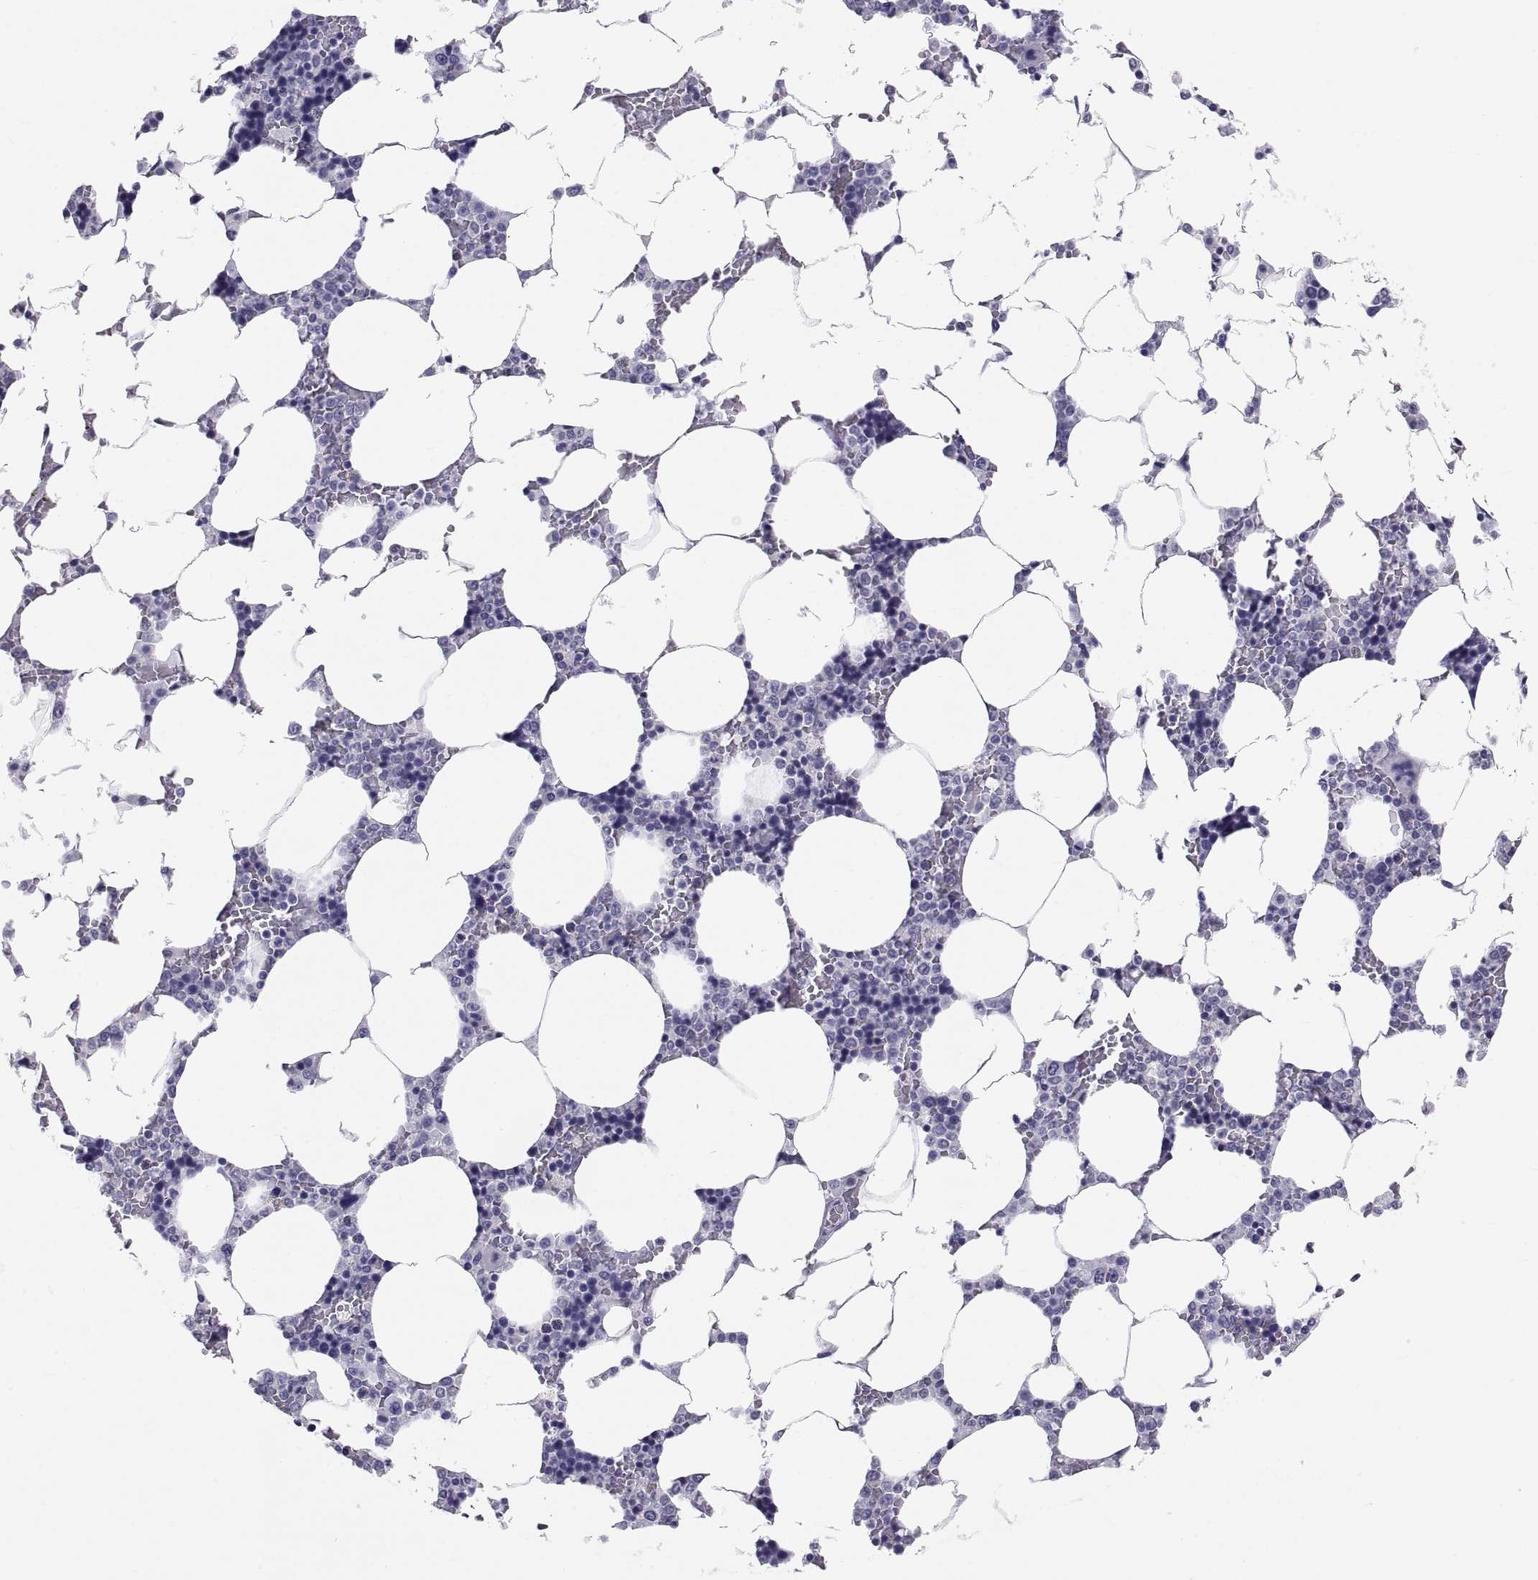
{"staining": {"intensity": "negative", "quantity": "none", "location": "none"}, "tissue": "bone marrow", "cell_type": "Hematopoietic cells", "image_type": "normal", "snomed": [{"axis": "morphology", "description": "Normal tissue, NOS"}, {"axis": "topography", "description": "Bone marrow"}], "caption": "This histopathology image is of normal bone marrow stained with immunohistochemistry (IHC) to label a protein in brown with the nuclei are counter-stained blue. There is no staining in hematopoietic cells. Brightfield microscopy of immunohistochemistry (IHC) stained with DAB (brown) and hematoxylin (blue), captured at high magnification.", "gene": "TEX13A", "patient": {"sex": "male", "age": 63}}